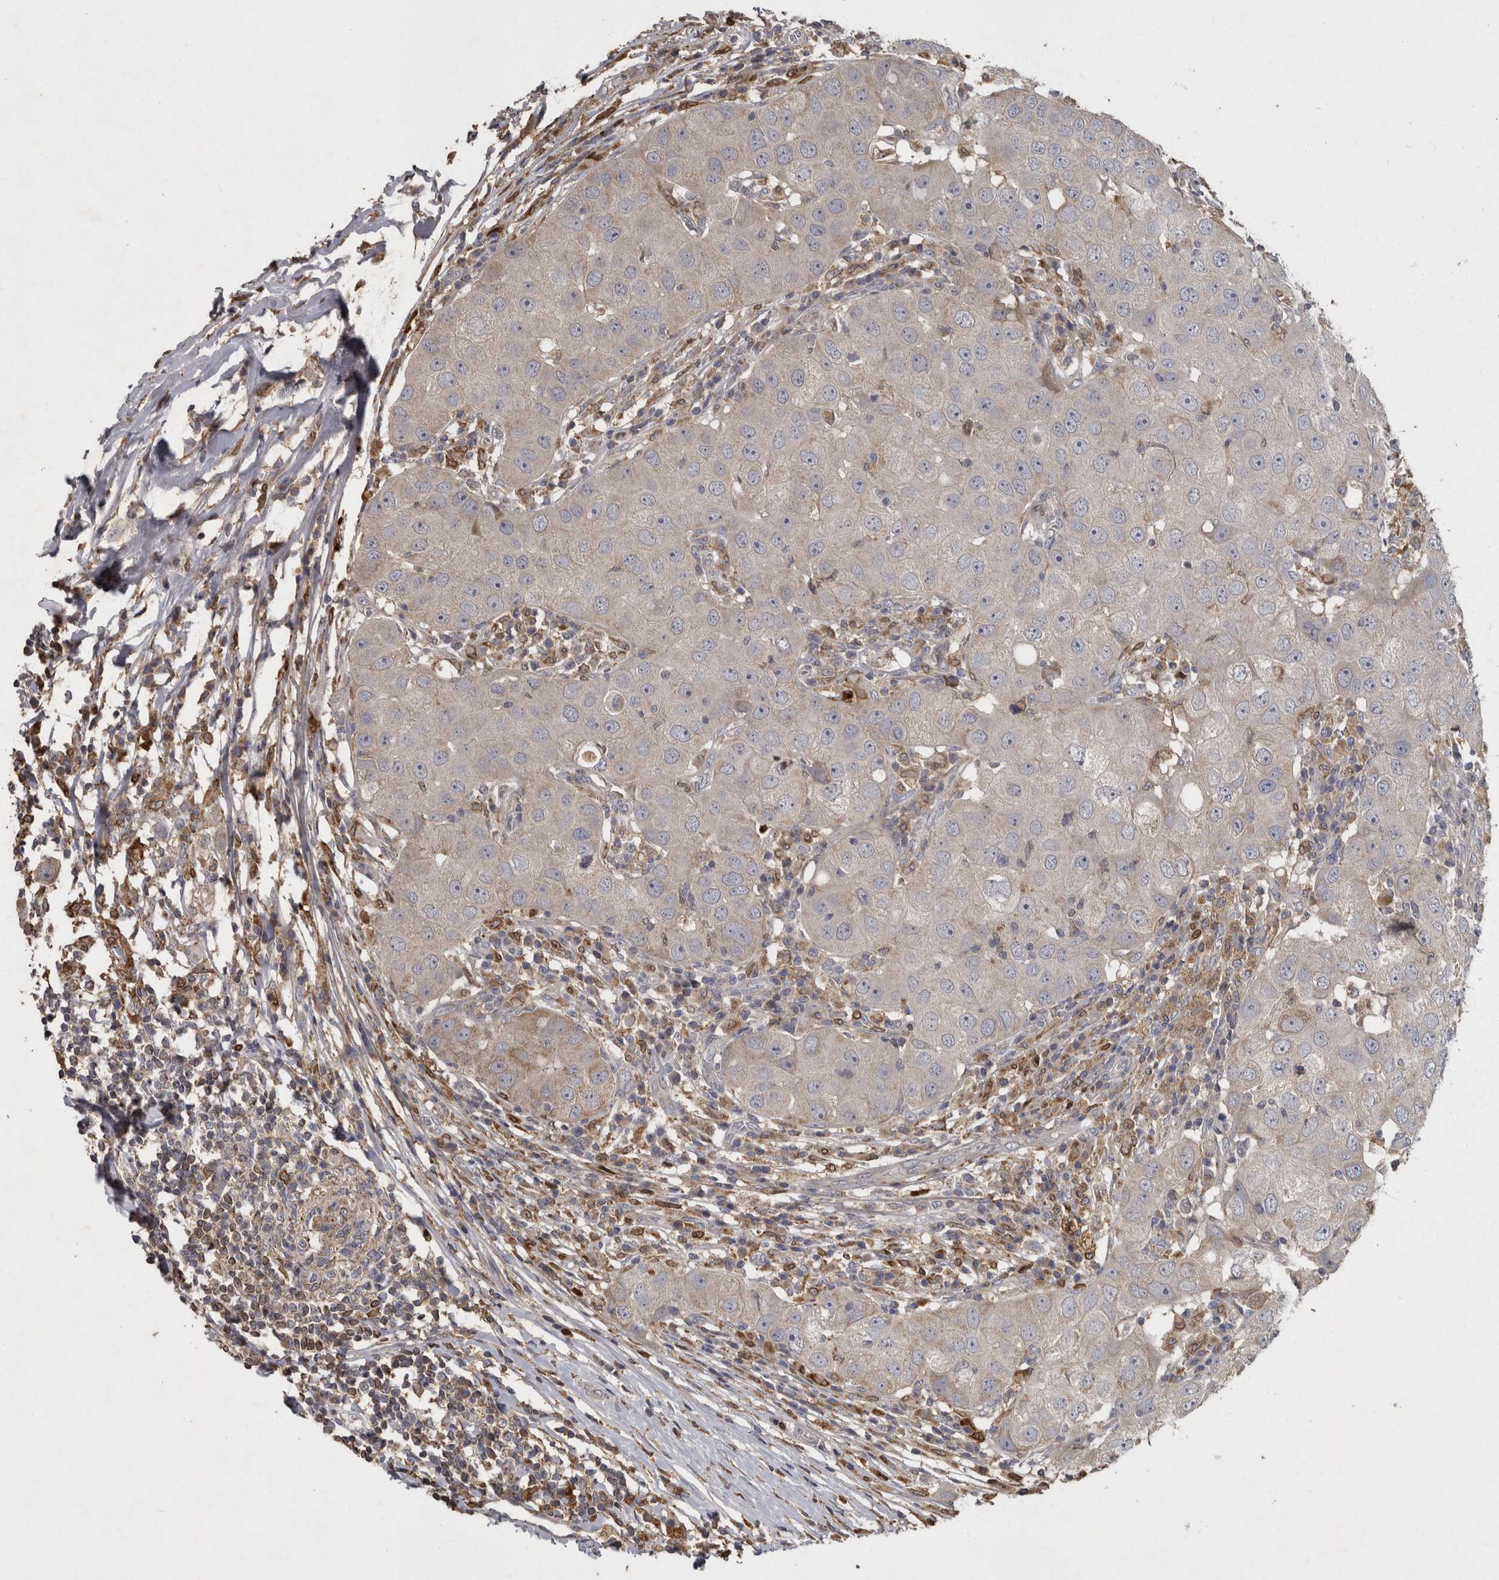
{"staining": {"intensity": "negative", "quantity": "none", "location": "none"}, "tissue": "breast cancer", "cell_type": "Tumor cells", "image_type": "cancer", "snomed": [{"axis": "morphology", "description": "Duct carcinoma"}, {"axis": "topography", "description": "Breast"}], "caption": "The micrograph reveals no significant positivity in tumor cells of breast cancer (intraductal carcinoma). (DAB IHC visualized using brightfield microscopy, high magnification).", "gene": "PPP1R3C", "patient": {"sex": "female", "age": 27}}